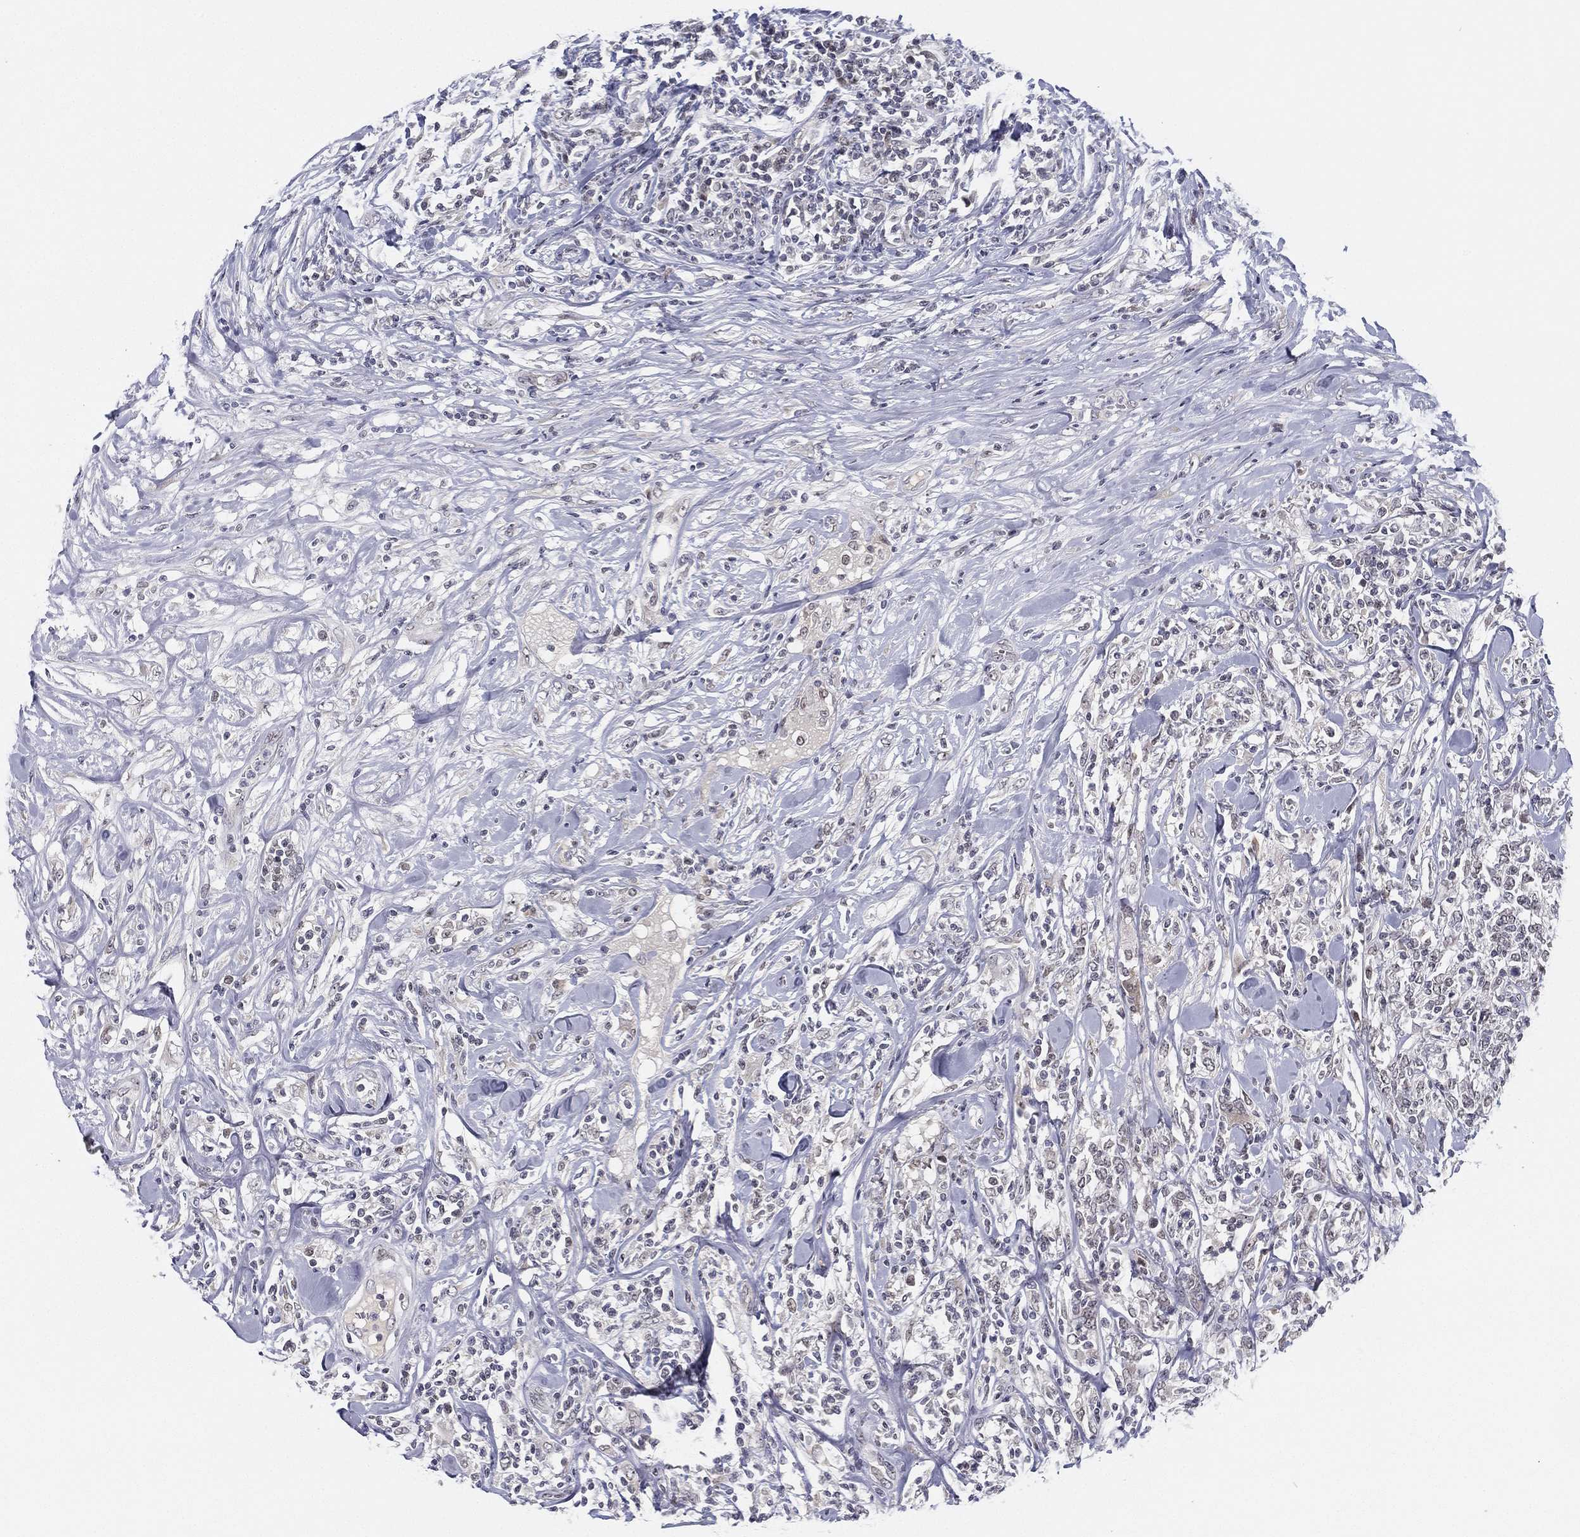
{"staining": {"intensity": "negative", "quantity": "none", "location": "none"}, "tissue": "lymphoma", "cell_type": "Tumor cells", "image_type": "cancer", "snomed": [{"axis": "morphology", "description": "Malignant lymphoma, non-Hodgkin's type, High grade"}, {"axis": "topography", "description": "Lymph node"}], "caption": "Tumor cells are negative for brown protein staining in malignant lymphoma, non-Hodgkin's type (high-grade). Brightfield microscopy of immunohistochemistry (IHC) stained with DAB (brown) and hematoxylin (blue), captured at high magnification.", "gene": "MS4A8", "patient": {"sex": "female", "age": 84}}